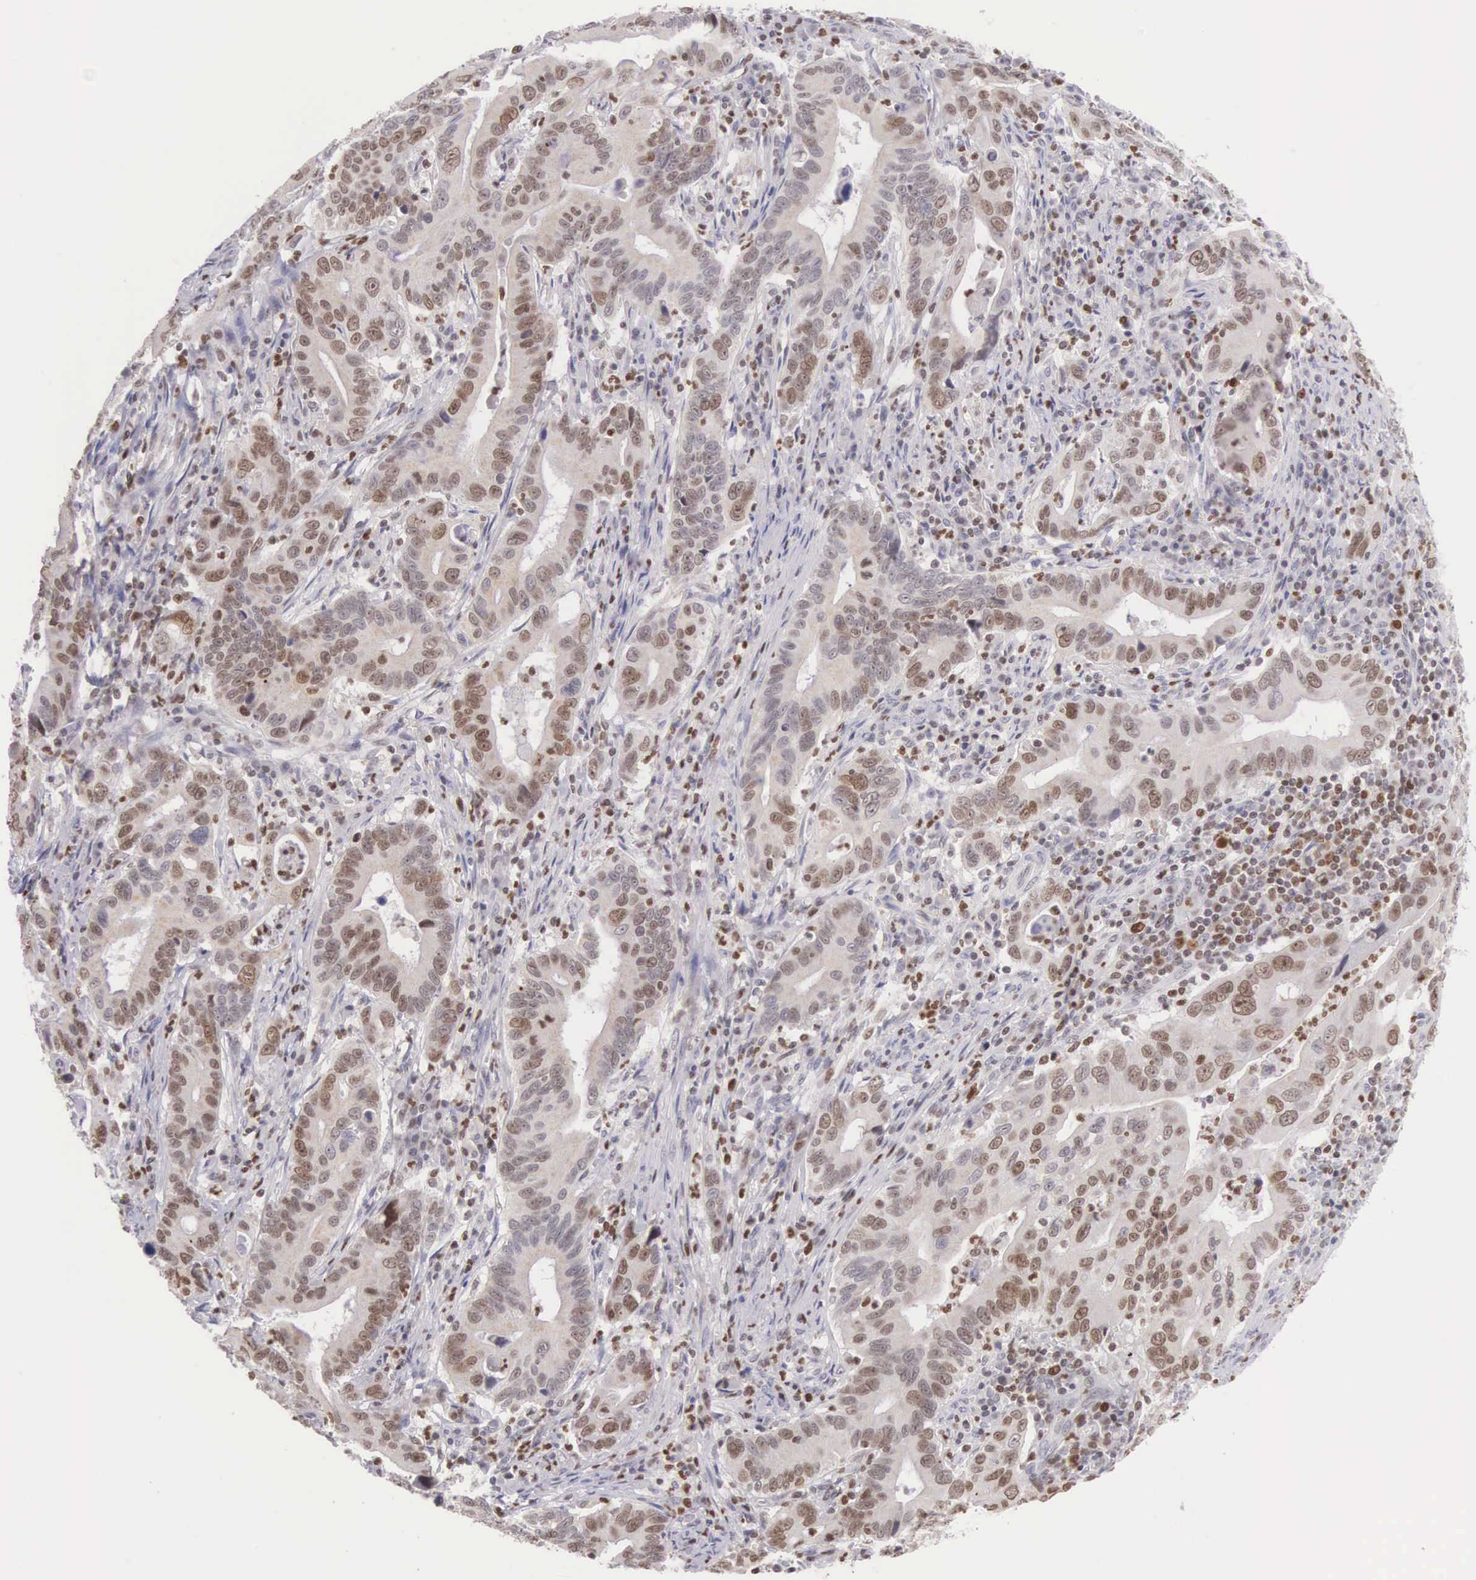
{"staining": {"intensity": "moderate", "quantity": "25%-75%", "location": "nuclear"}, "tissue": "stomach cancer", "cell_type": "Tumor cells", "image_type": "cancer", "snomed": [{"axis": "morphology", "description": "Adenocarcinoma, NOS"}, {"axis": "topography", "description": "Stomach, upper"}], "caption": "Immunohistochemistry (IHC) micrograph of neoplastic tissue: human stomach cancer stained using immunohistochemistry displays medium levels of moderate protein expression localized specifically in the nuclear of tumor cells, appearing as a nuclear brown color.", "gene": "VRK1", "patient": {"sex": "male", "age": 63}}